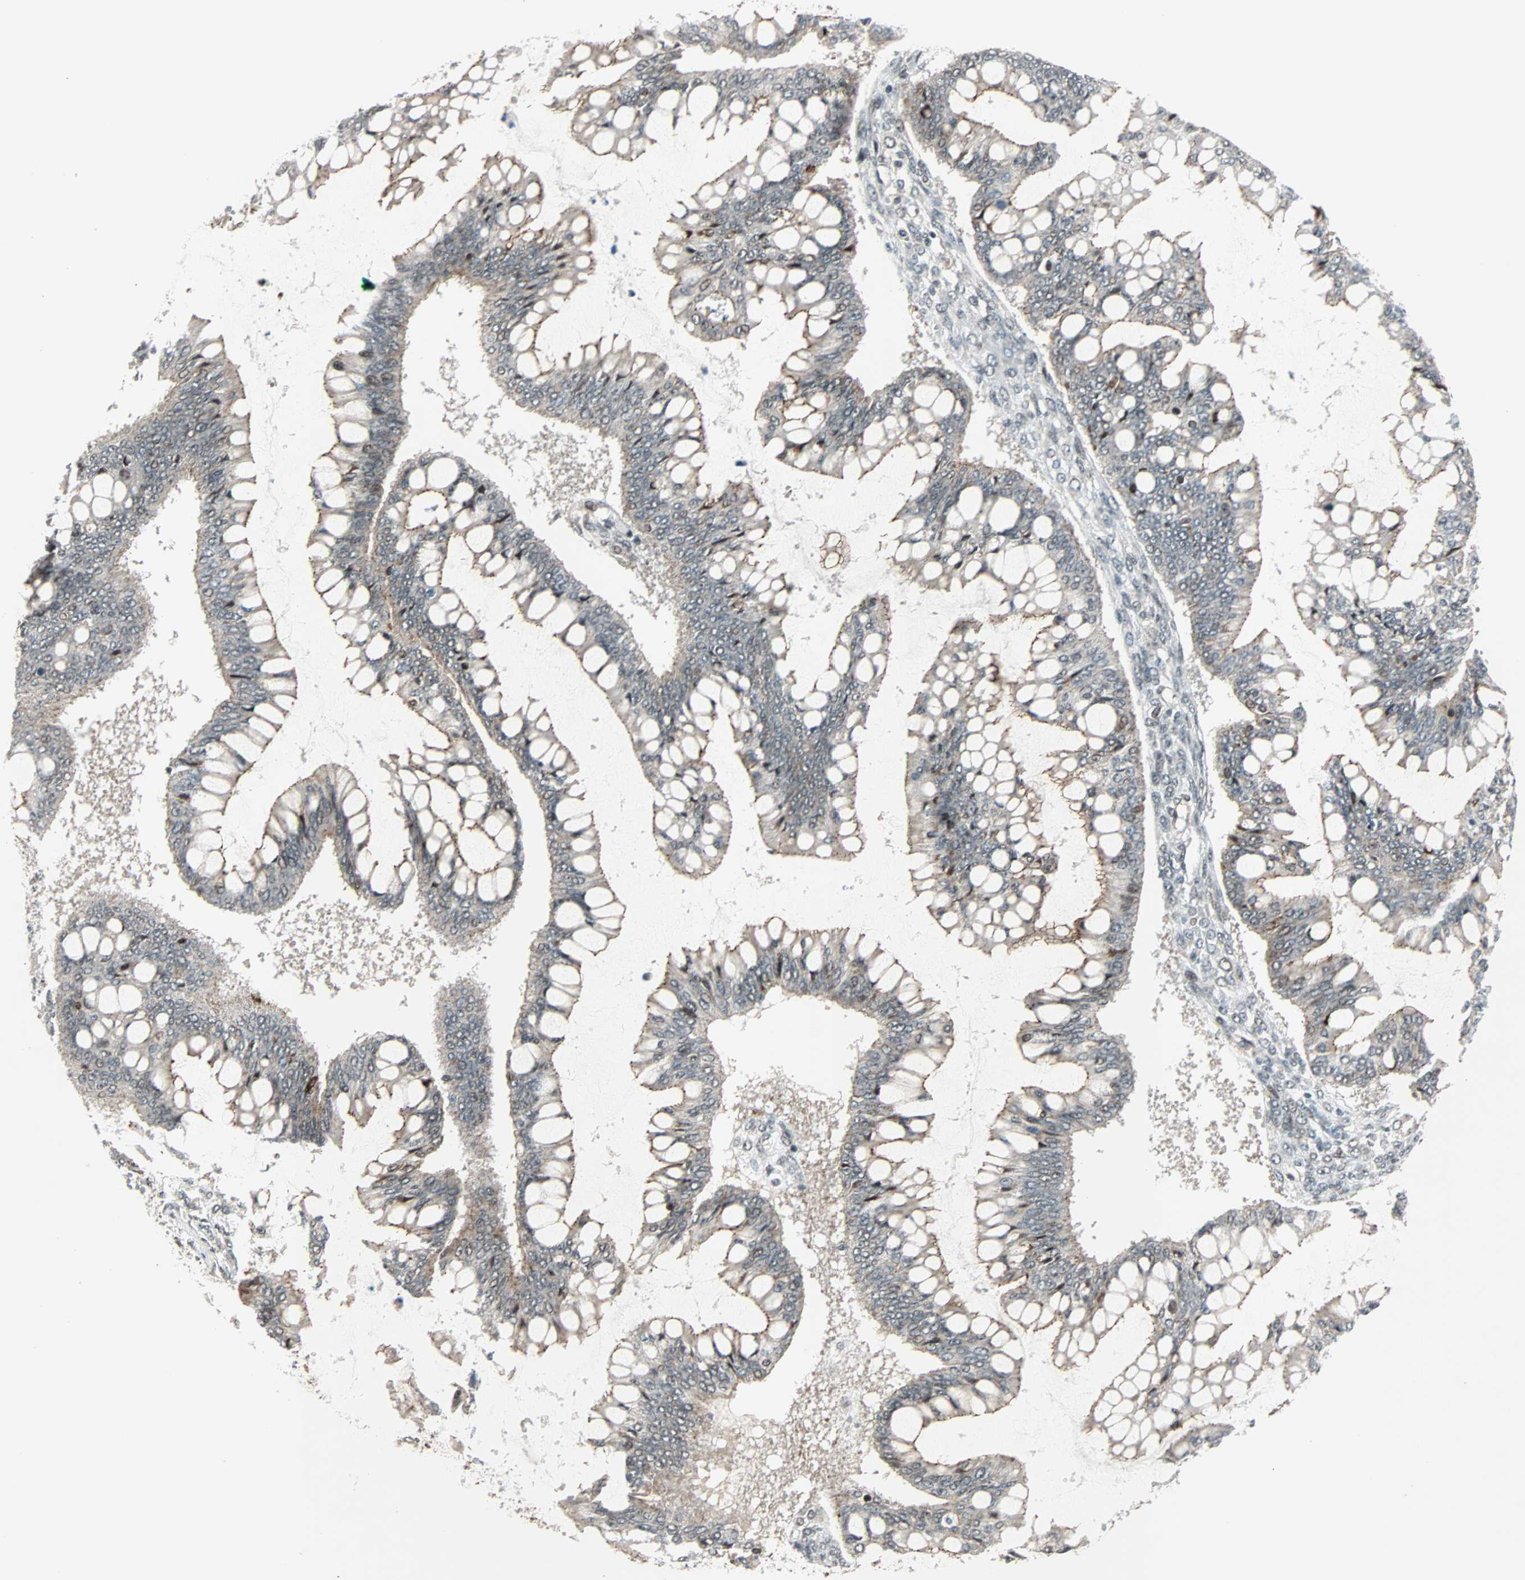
{"staining": {"intensity": "weak", "quantity": "25%-75%", "location": "cytoplasmic/membranous"}, "tissue": "ovarian cancer", "cell_type": "Tumor cells", "image_type": "cancer", "snomed": [{"axis": "morphology", "description": "Cystadenocarcinoma, mucinous, NOS"}, {"axis": "topography", "description": "Ovary"}], "caption": "Immunohistochemical staining of human ovarian cancer exhibits low levels of weak cytoplasmic/membranous expression in approximately 25%-75% of tumor cells.", "gene": "CBX4", "patient": {"sex": "female", "age": 73}}